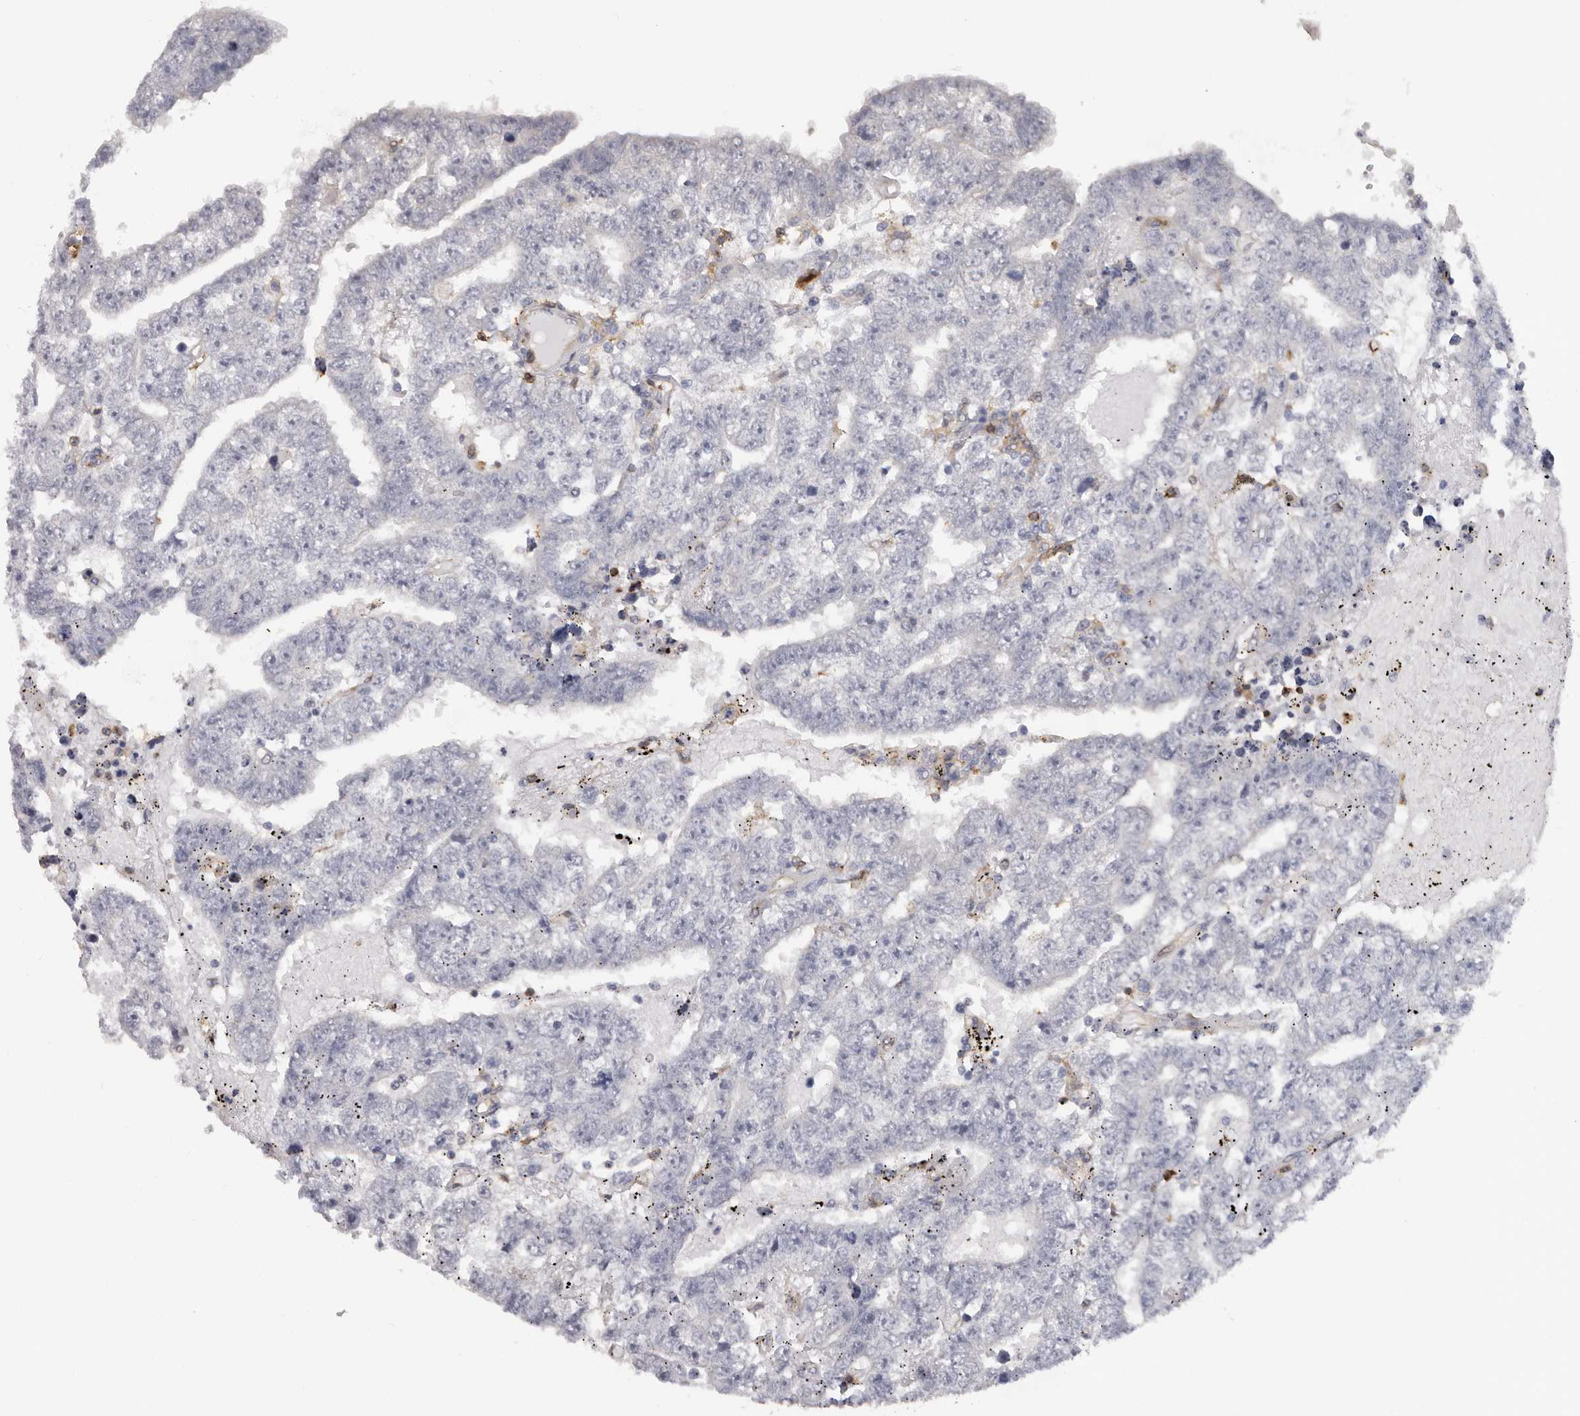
{"staining": {"intensity": "negative", "quantity": "none", "location": "none"}, "tissue": "testis cancer", "cell_type": "Tumor cells", "image_type": "cancer", "snomed": [{"axis": "morphology", "description": "Carcinoma, Embryonal, NOS"}, {"axis": "topography", "description": "Testis"}], "caption": "Image shows no protein staining in tumor cells of testis embryonal carcinoma tissue.", "gene": "PRR12", "patient": {"sex": "male", "age": 25}}